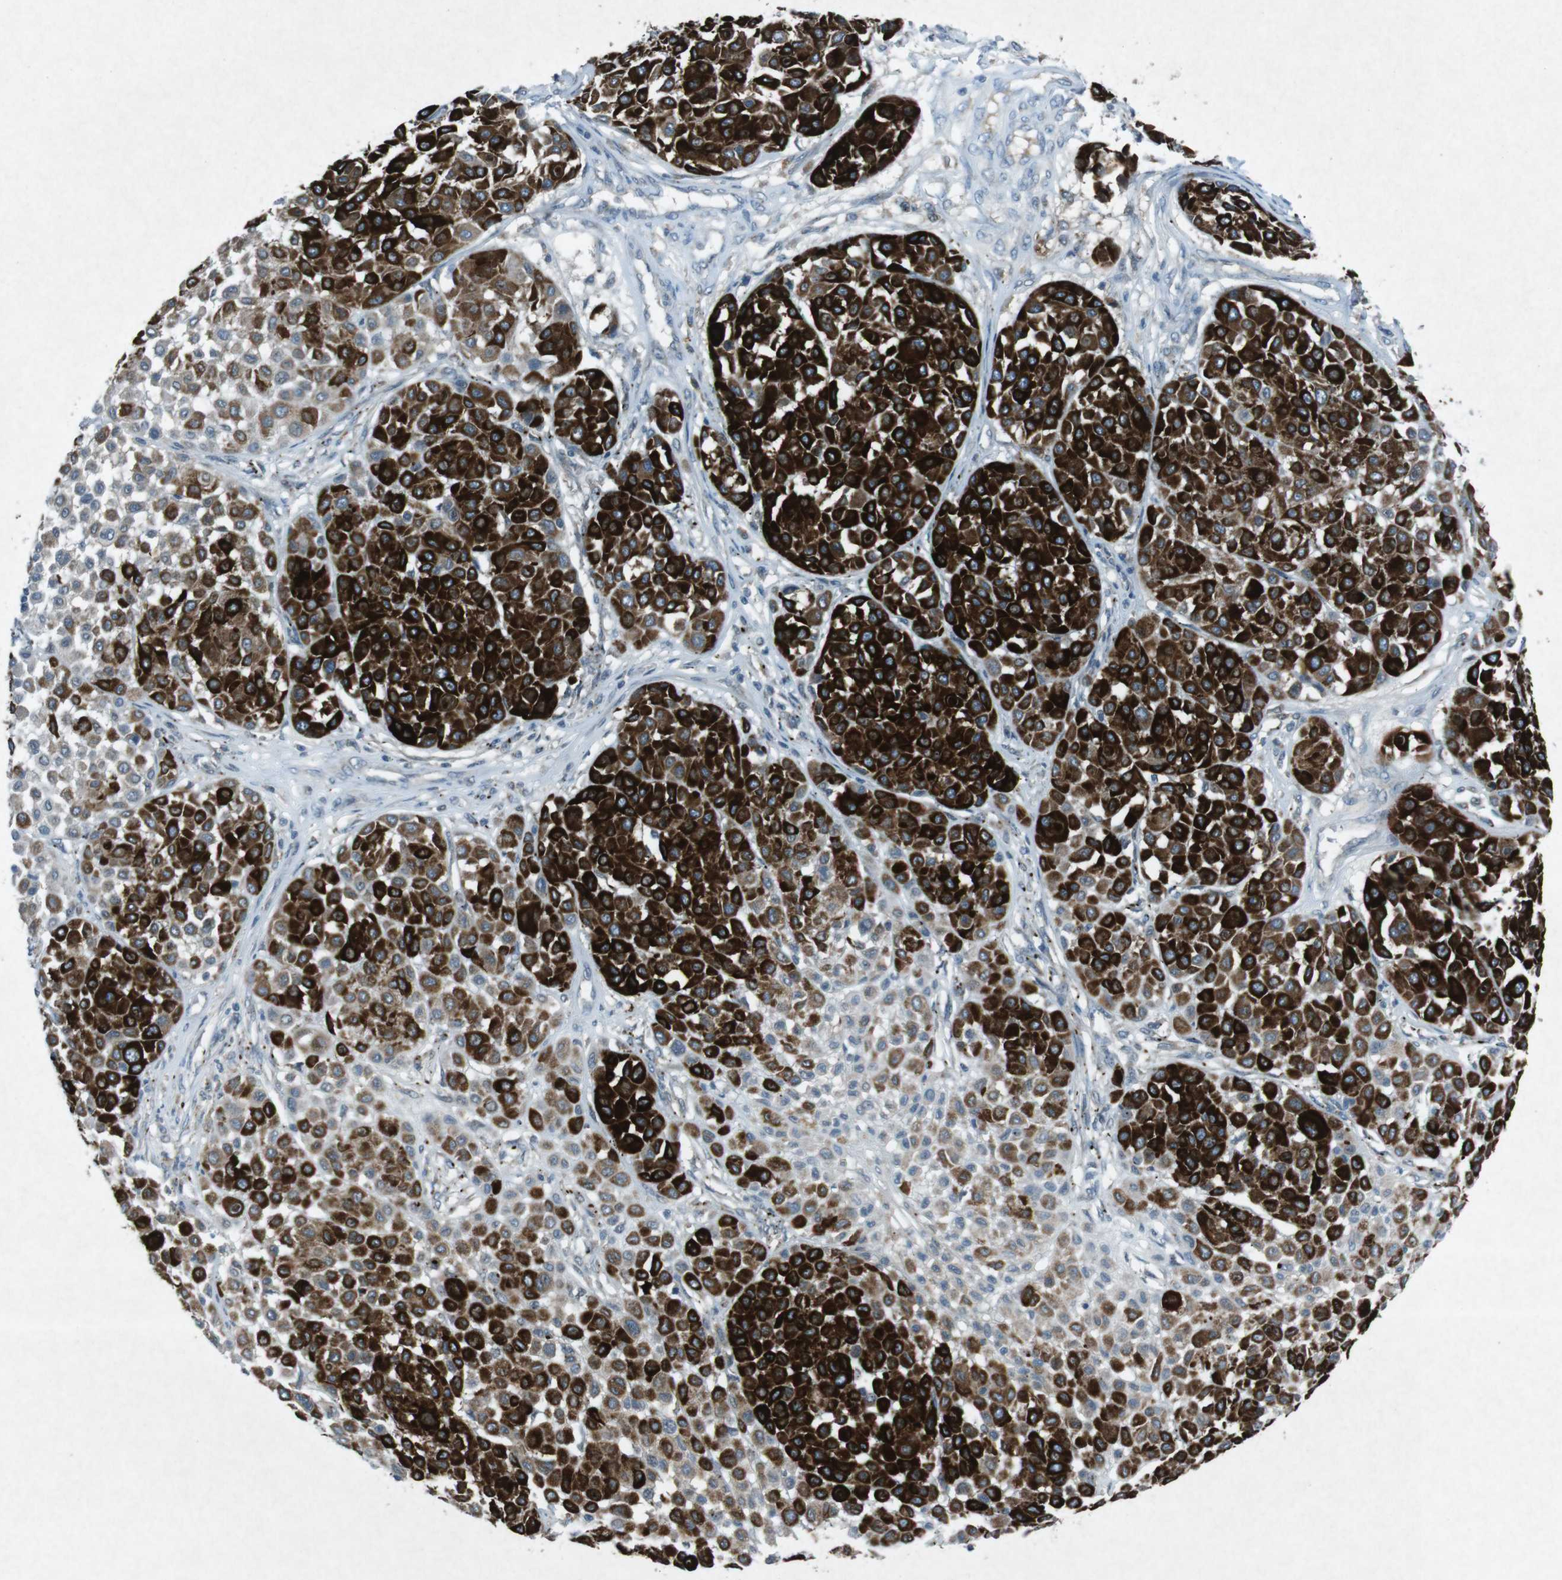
{"staining": {"intensity": "strong", "quantity": ">75%", "location": "cytoplasmic/membranous"}, "tissue": "melanoma", "cell_type": "Tumor cells", "image_type": "cancer", "snomed": [{"axis": "morphology", "description": "Malignant melanoma, Metastatic site"}, {"axis": "topography", "description": "Soft tissue"}], "caption": "Protein positivity by immunohistochemistry (IHC) demonstrates strong cytoplasmic/membranous staining in approximately >75% of tumor cells in malignant melanoma (metastatic site).", "gene": "FCRLA", "patient": {"sex": "male", "age": 41}}